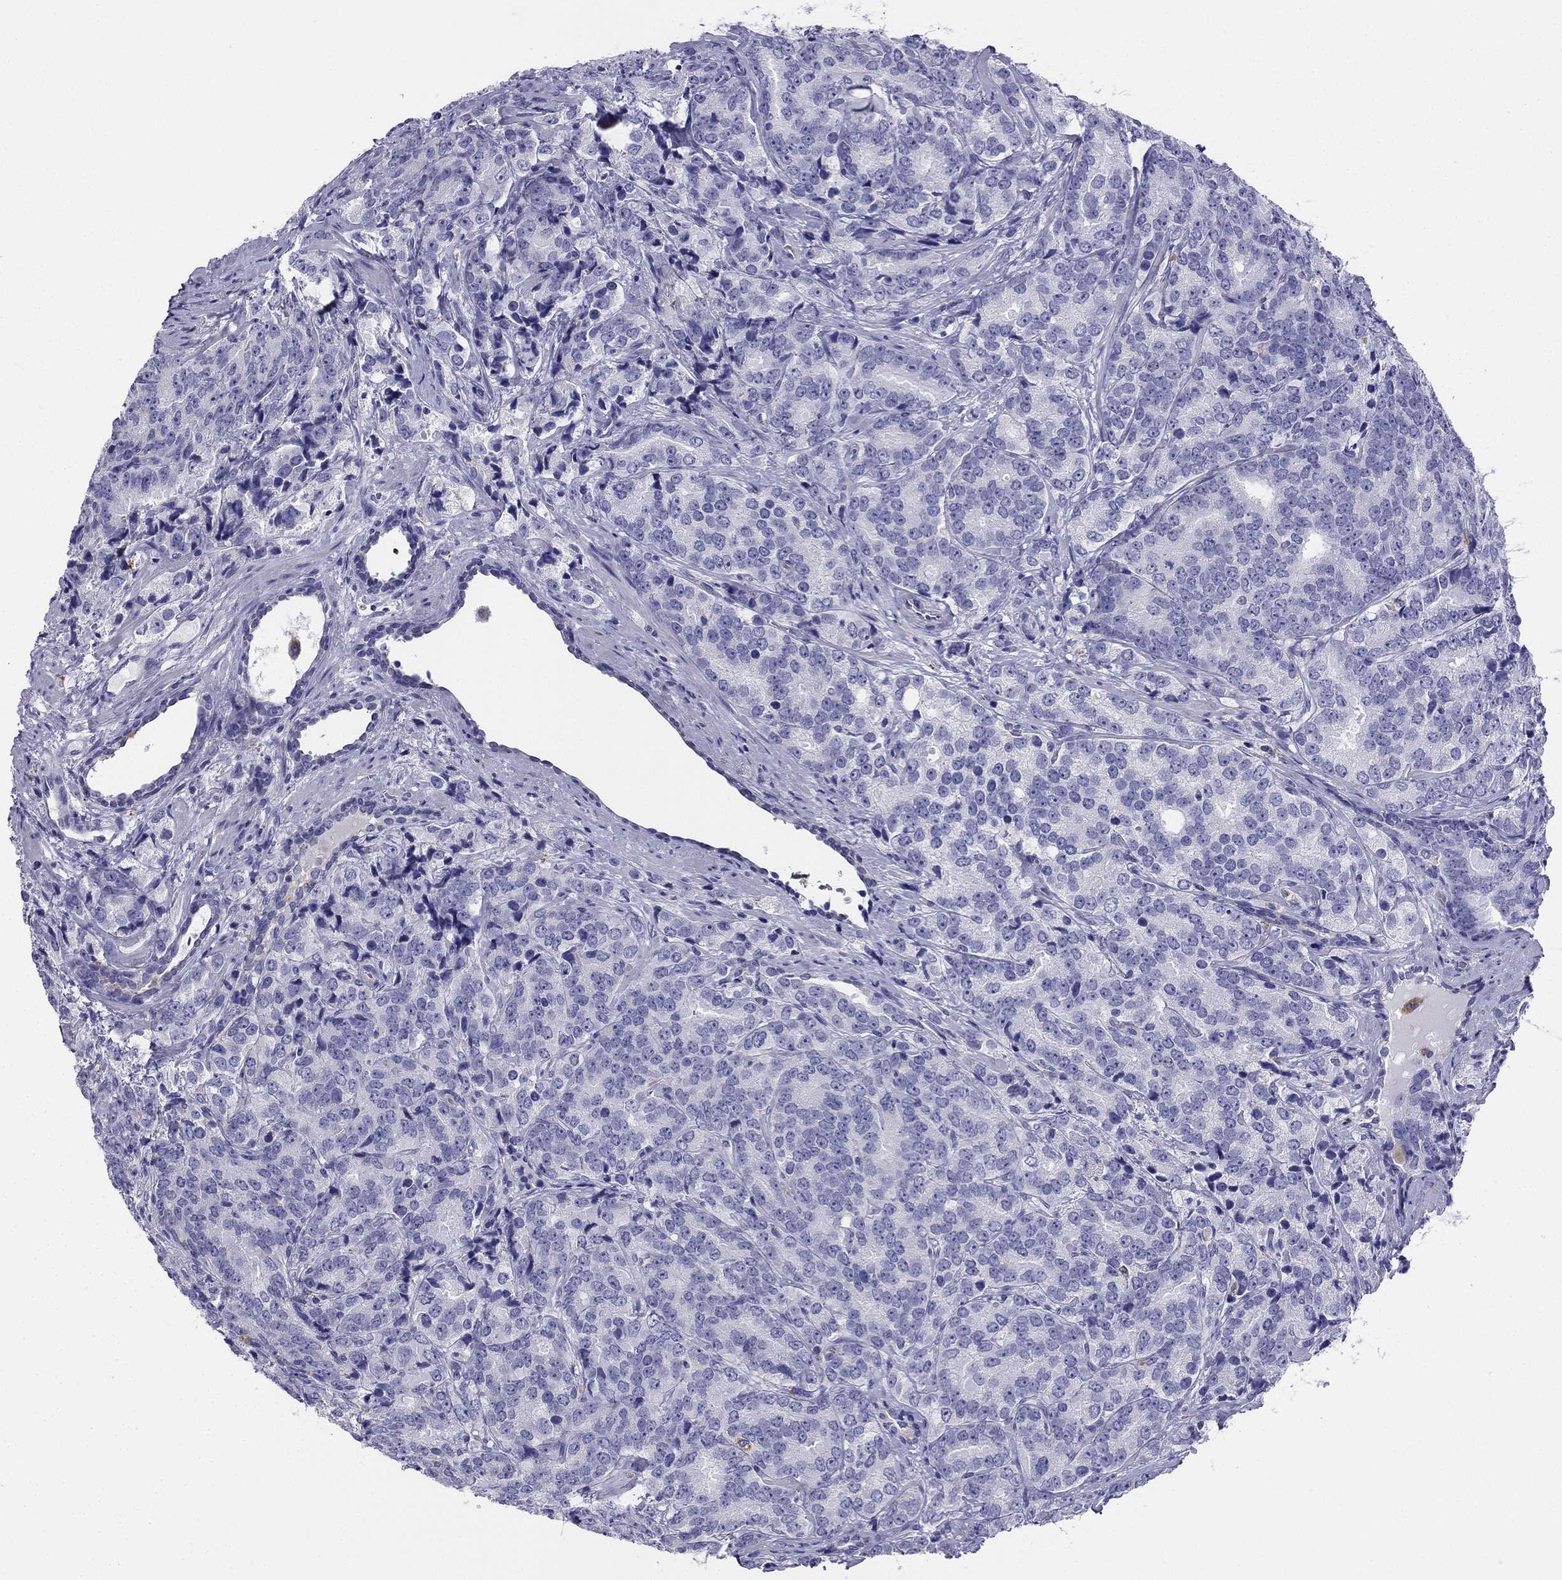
{"staining": {"intensity": "negative", "quantity": "none", "location": "none"}, "tissue": "prostate cancer", "cell_type": "Tumor cells", "image_type": "cancer", "snomed": [{"axis": "morphology", "description": "Adenocarcinoma, NOS"}, {"axis": "topography", "description": "Prostate"}], "caption": "This photomicrograph is of prostate cancer stained with immunohistochemistry to label a protein in brown with the nuclei are counter-stained blue. There is no positivity in tumor cells.", "gene": "ALOXE3", "patient": {"sex": "male", "age": 71}}